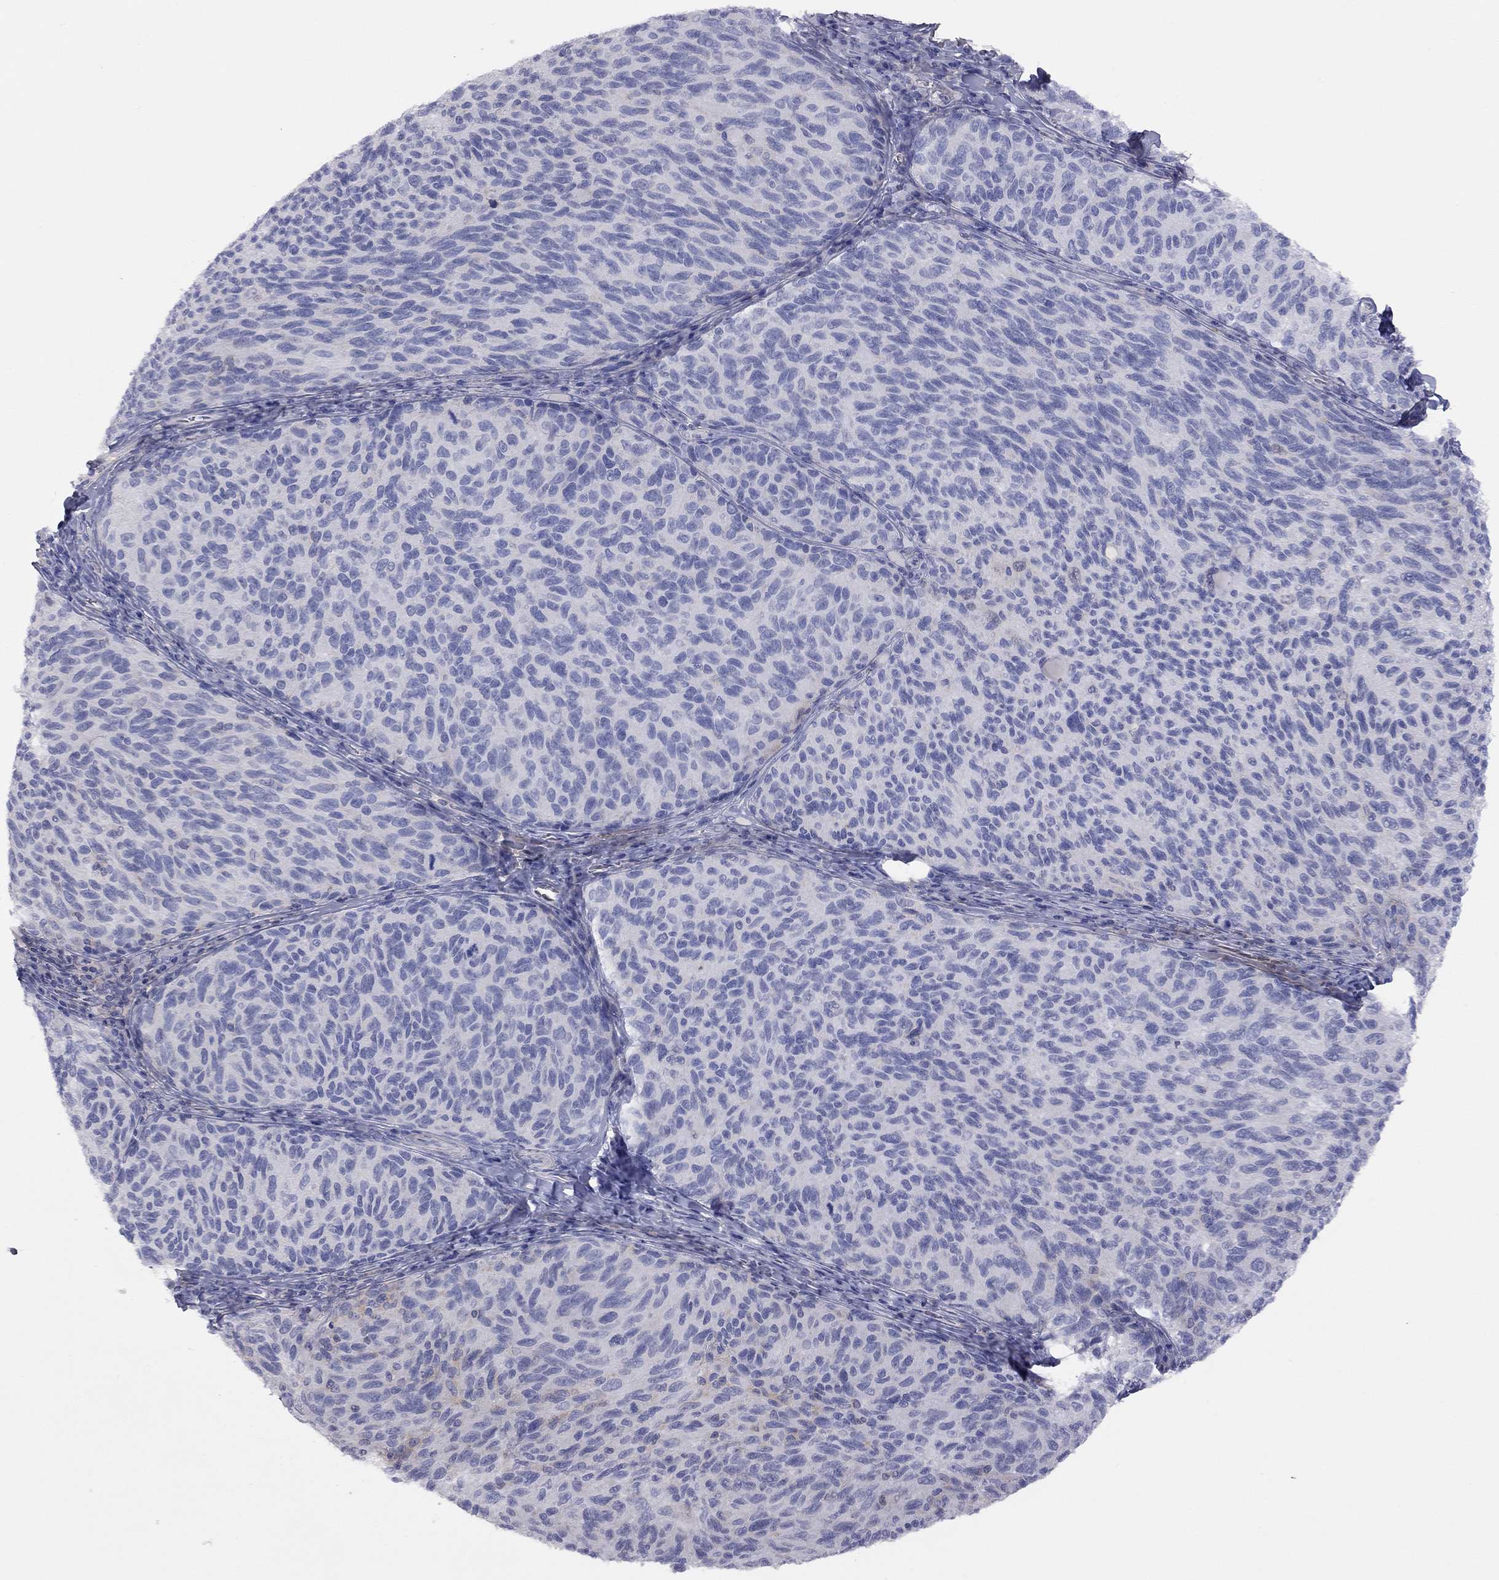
{"staining": {"intensity": "negative", "quantity": "none", "location": "none"}, "tissue": "melanoma", "cell_type": "Tumor cells", "image_type": "cancer", "snomed": [{"axis": "morphology", "description": "Malignant melanoma, NOS"}, {"axis": "topography", "description": "Skin"}], "caption": "Immunohistochemical staining of malignant melanoma demonstrates no significant positivity in tumor cells. The staining is performed using DAB (3,3'-diaminobenzidine) brown chromogen with nuclei counter-stained in using hematoxylin.", "gene": "ADCYAP1", "patient": {"sex": "female", "age": 73}}